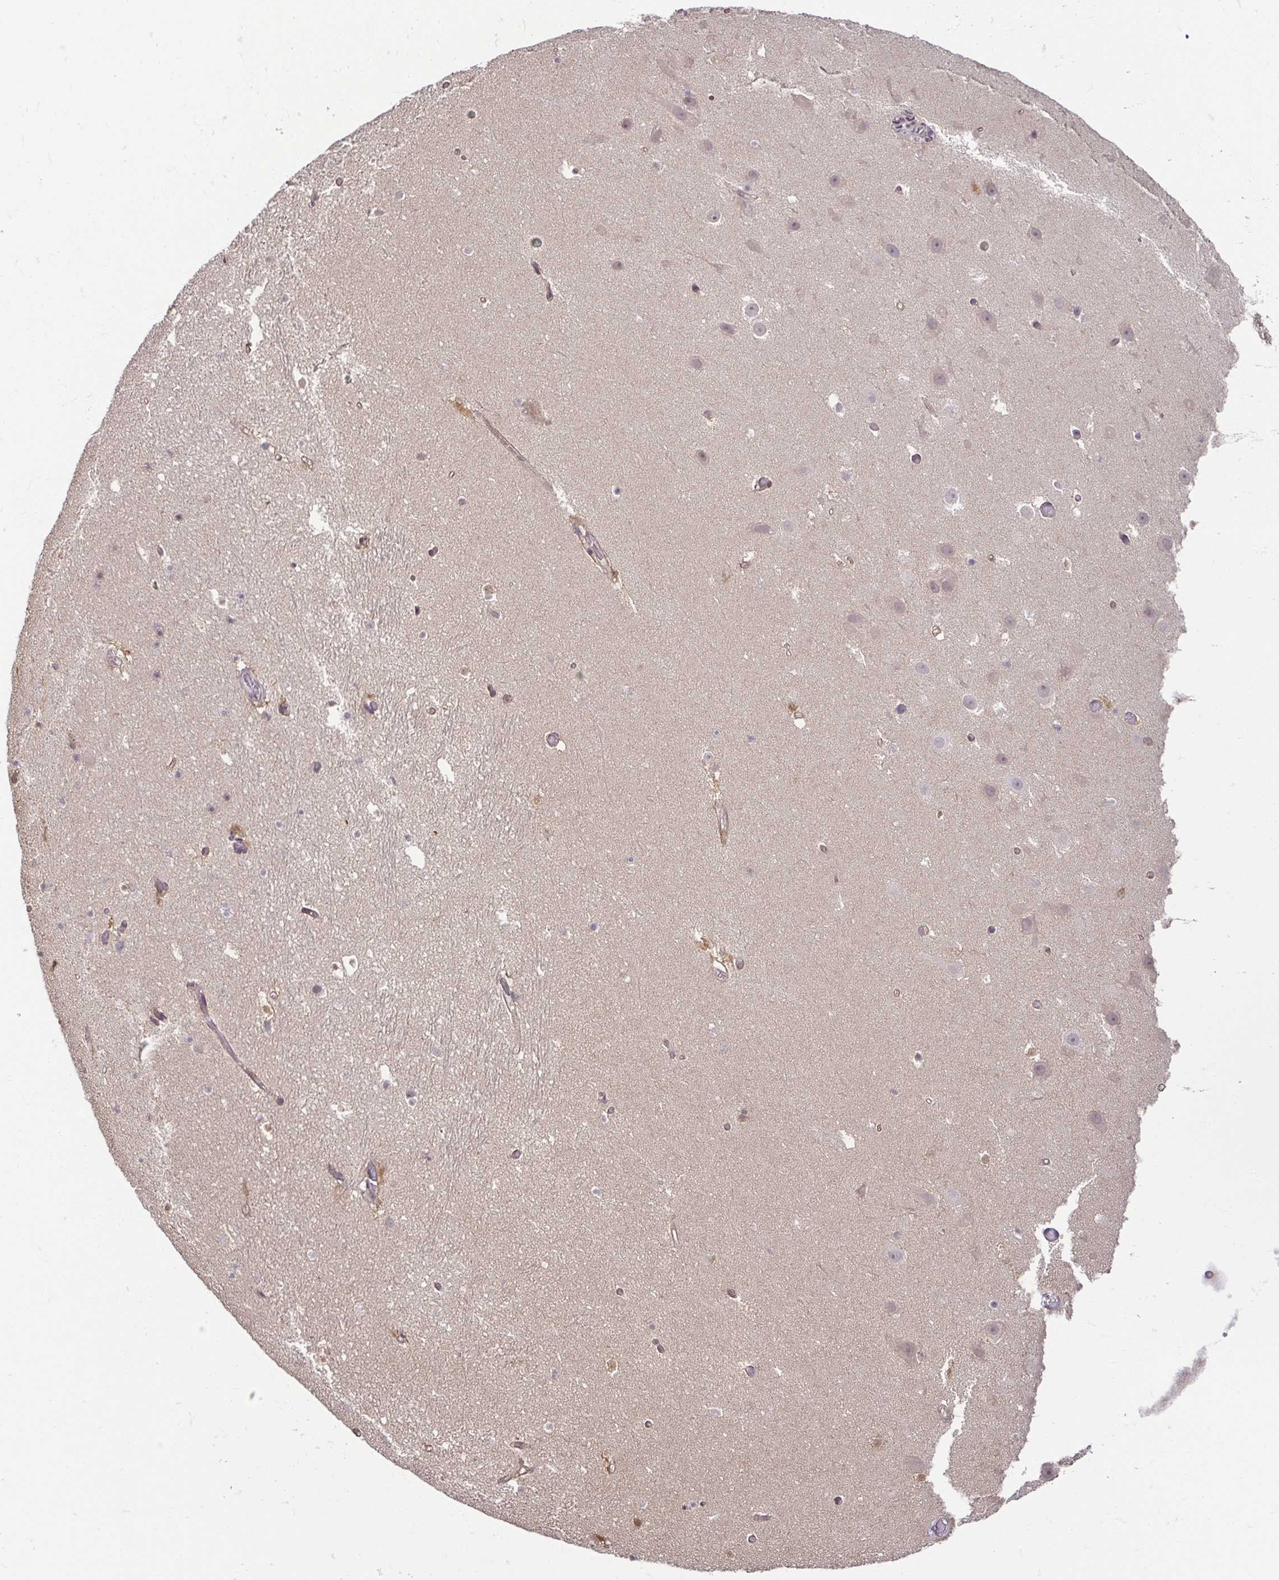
{"staining": {"intensity": "negative", "quantity": "none", "location": "none"}, "tissue": "hippocampus", "cell_type": "Glial cells", "image_type": "normal", "snomed": [{"axis": "morphology", "description": "Normal tissue, NOS"}, {"axis": "topography", "description": "Hippocampus"}], "caption": "Immunohistochemistry (IHC) of unremarkable human hippocampus reveals no expression in glial cells. Nuclei are stained in blue.", "gene": "HOPX", "patient": {"sex": "male", "age": 26}}